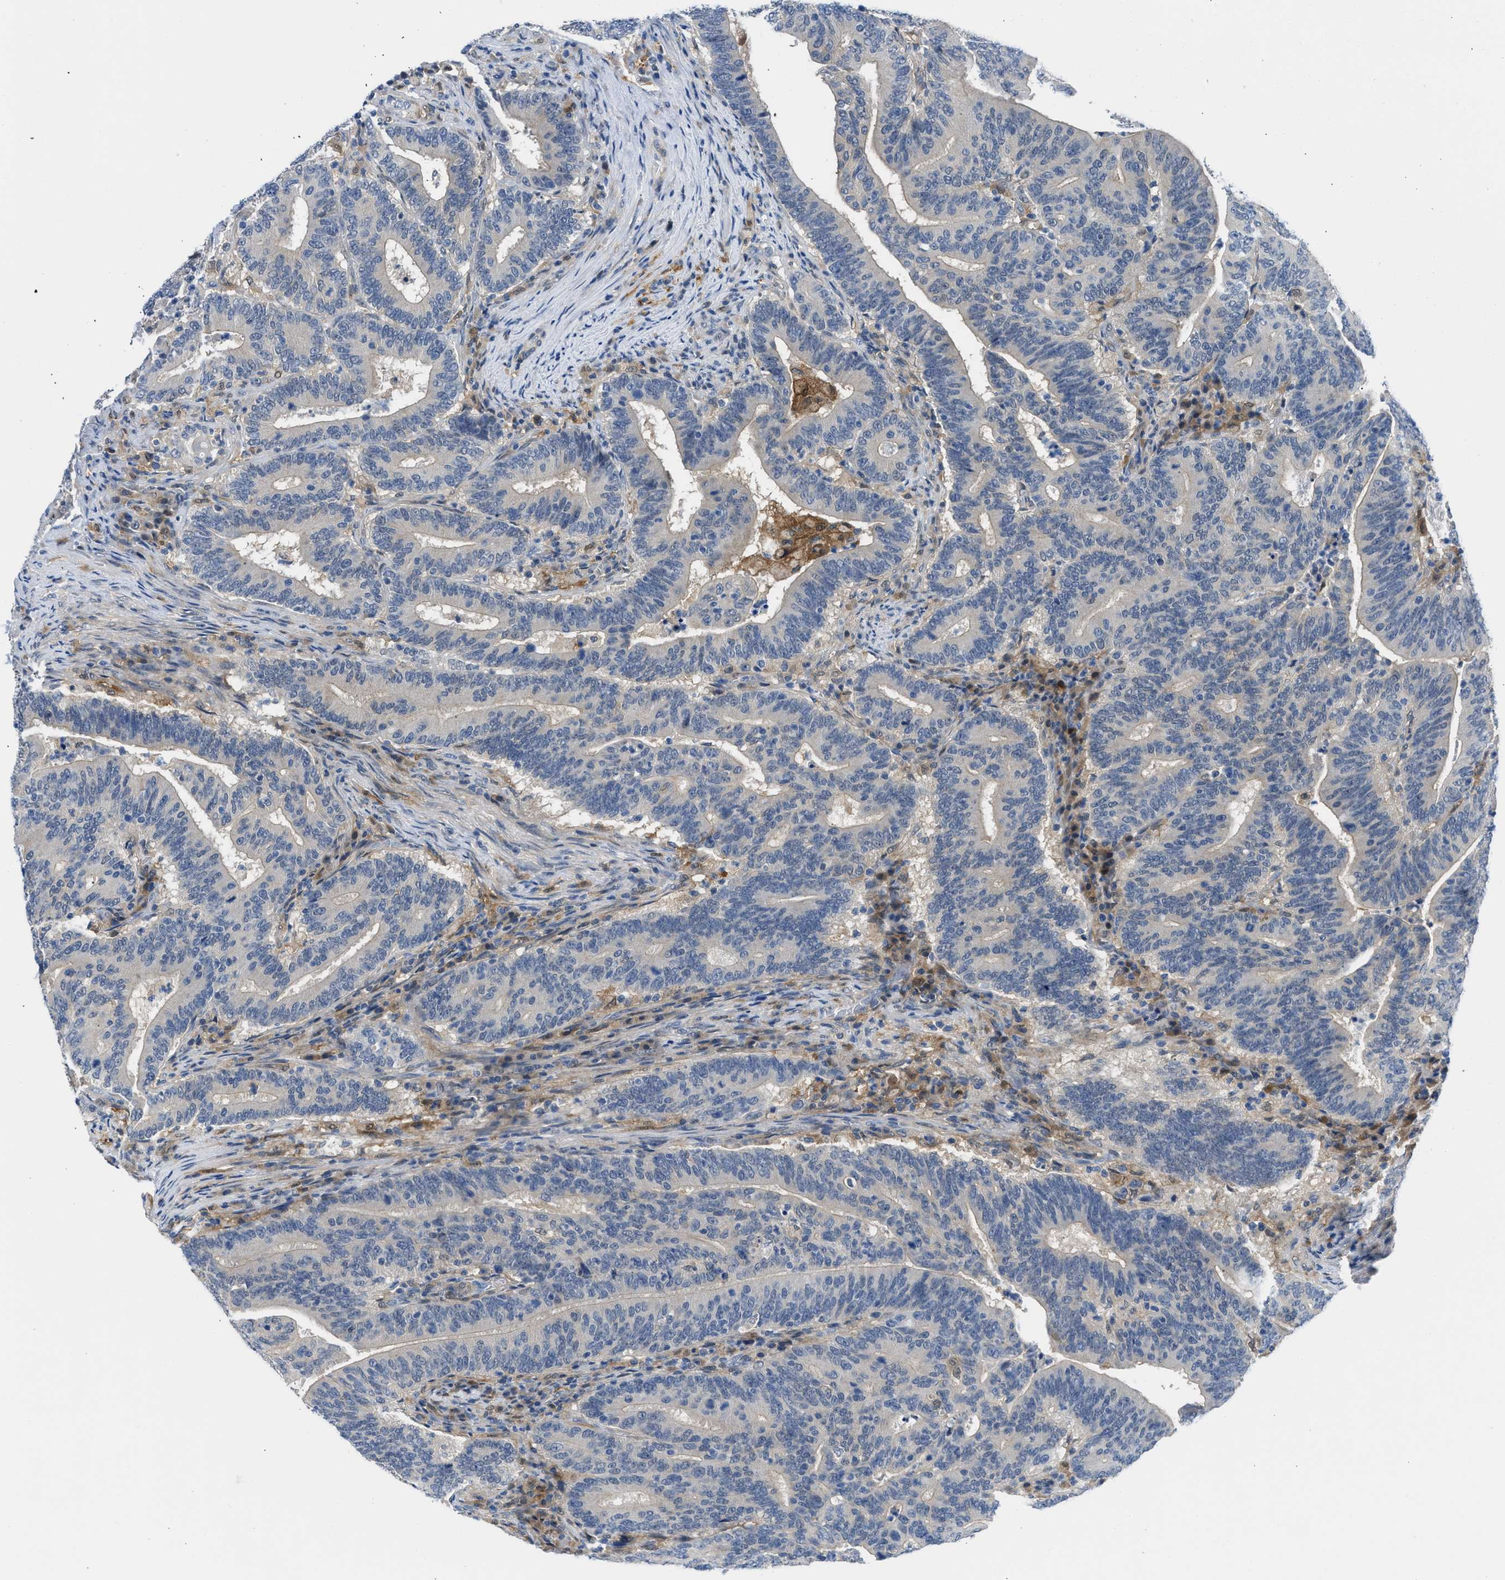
{"staining": {"intensity": "weak", "quantity": "<25%", "location": "cytoplasmic/membranous"}, "tissue": "colorectal cancer", "cell_type": "Tumor cells", "image_type": "cancer", "snomed": [{"axis": "morphology", "description": "Adenocarcinoma, NOS"}, {"axis": "topography", "description": "Colon"}], "caption": "Colorectal cancer (adenocarcinoma) stained for a protein using immunohistochemistry (IHC) demonstrates no staining tumor cells.", "gene": "CBR1", "patient": {"sex": "female", "age": 66}}